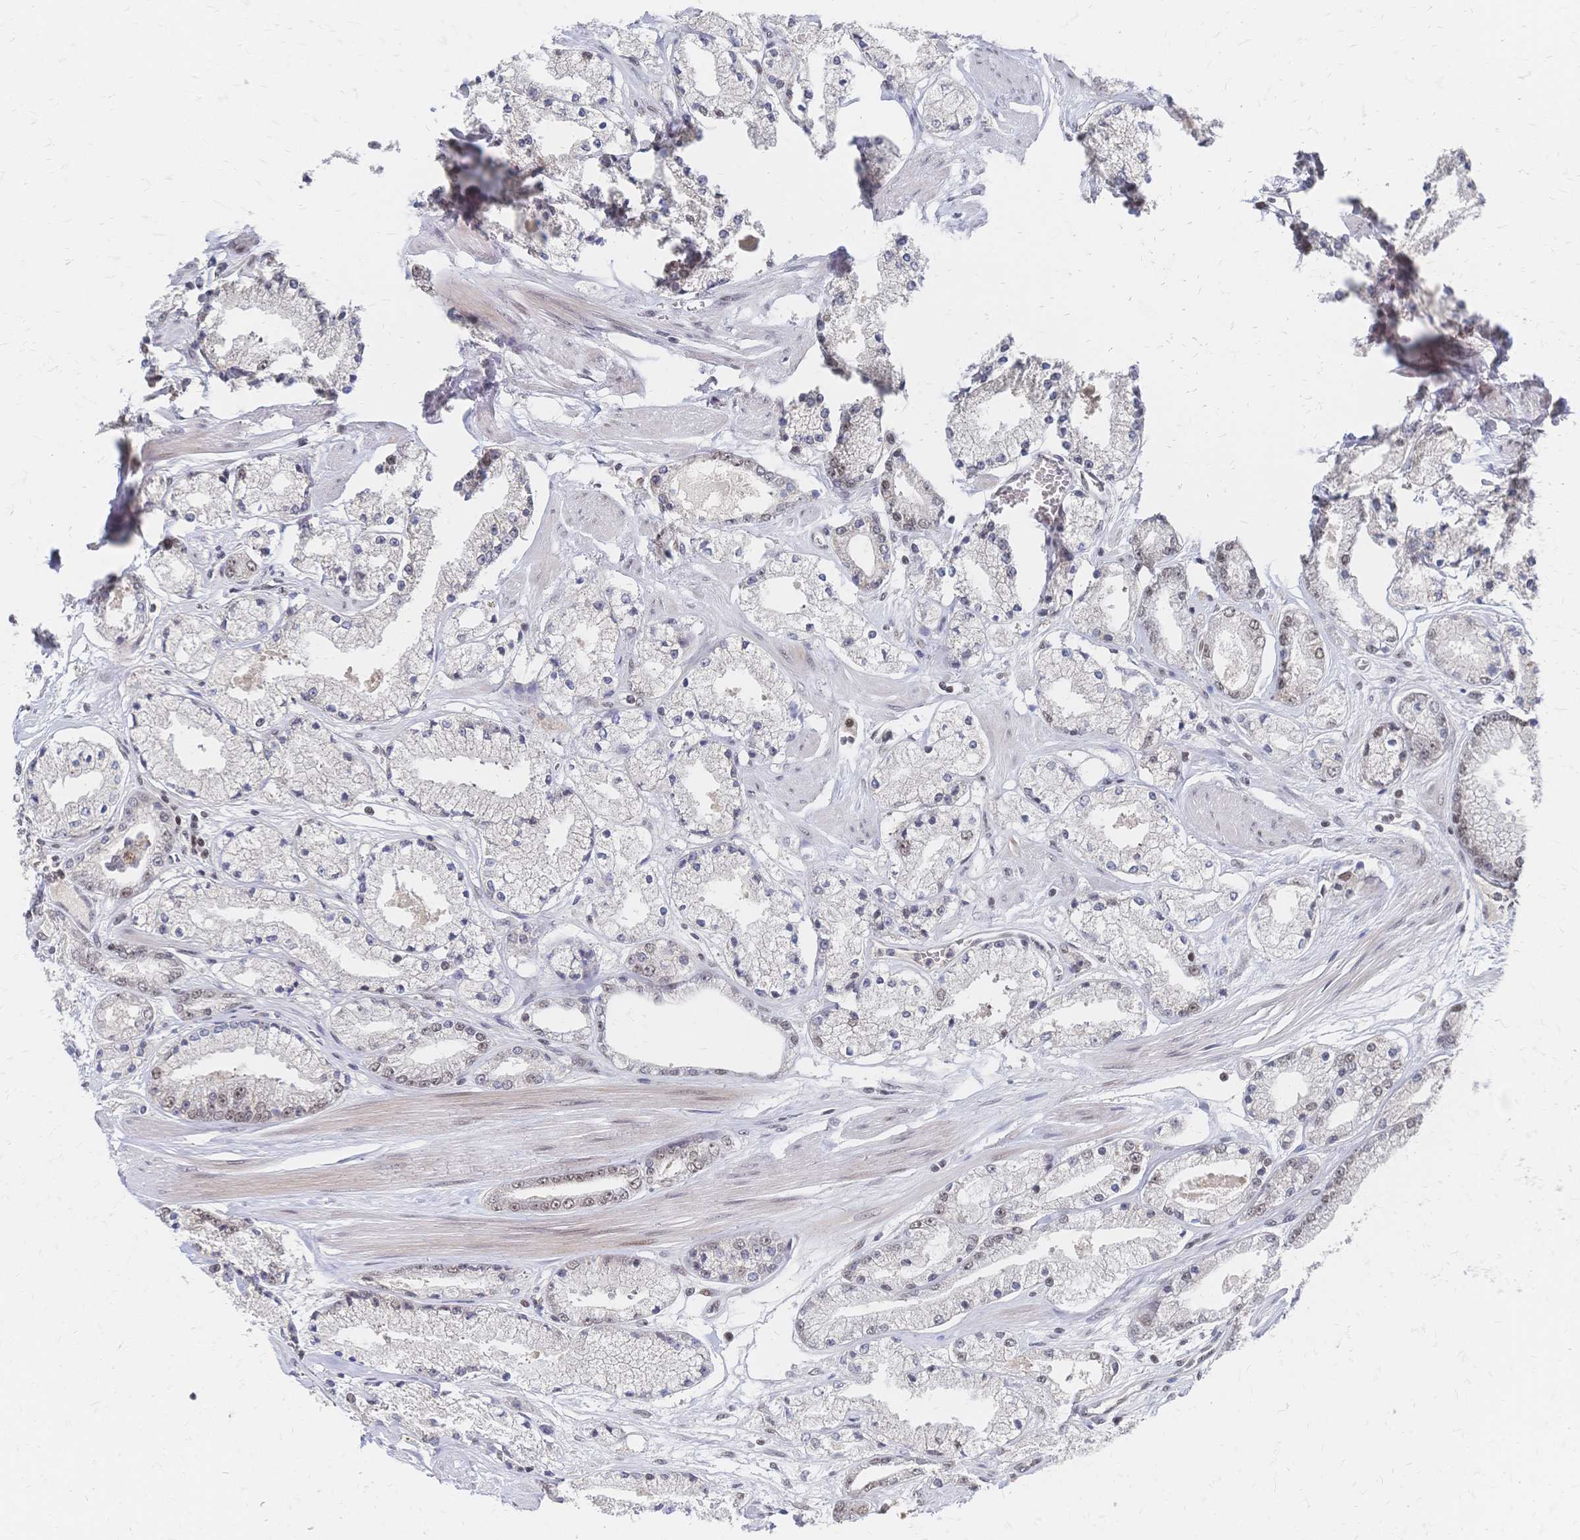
{"staining": {"intensity": "weak", "quantity": "25%-75%", "location": "nuclear"}, "tissue": "prostate cancer", "cell_type": "Tumor cells", "image_type": "cancer", "snomed": [{"axis": "morphology", "description": "Adenocarcinoma, High grade"}, {"axis": "topography", "description": "Prostate"}], "caption": "Tumor cells display low levels of weak nuclear staining in approximately 25%-75% of cells in prostate cancer. The protein is stained brown, and the nuclei are stained in blue (DAB IHC with brightfield microscopy, high magnification).", "gene": "NELFA", "patient": {"sex": "male", "age": 63}}